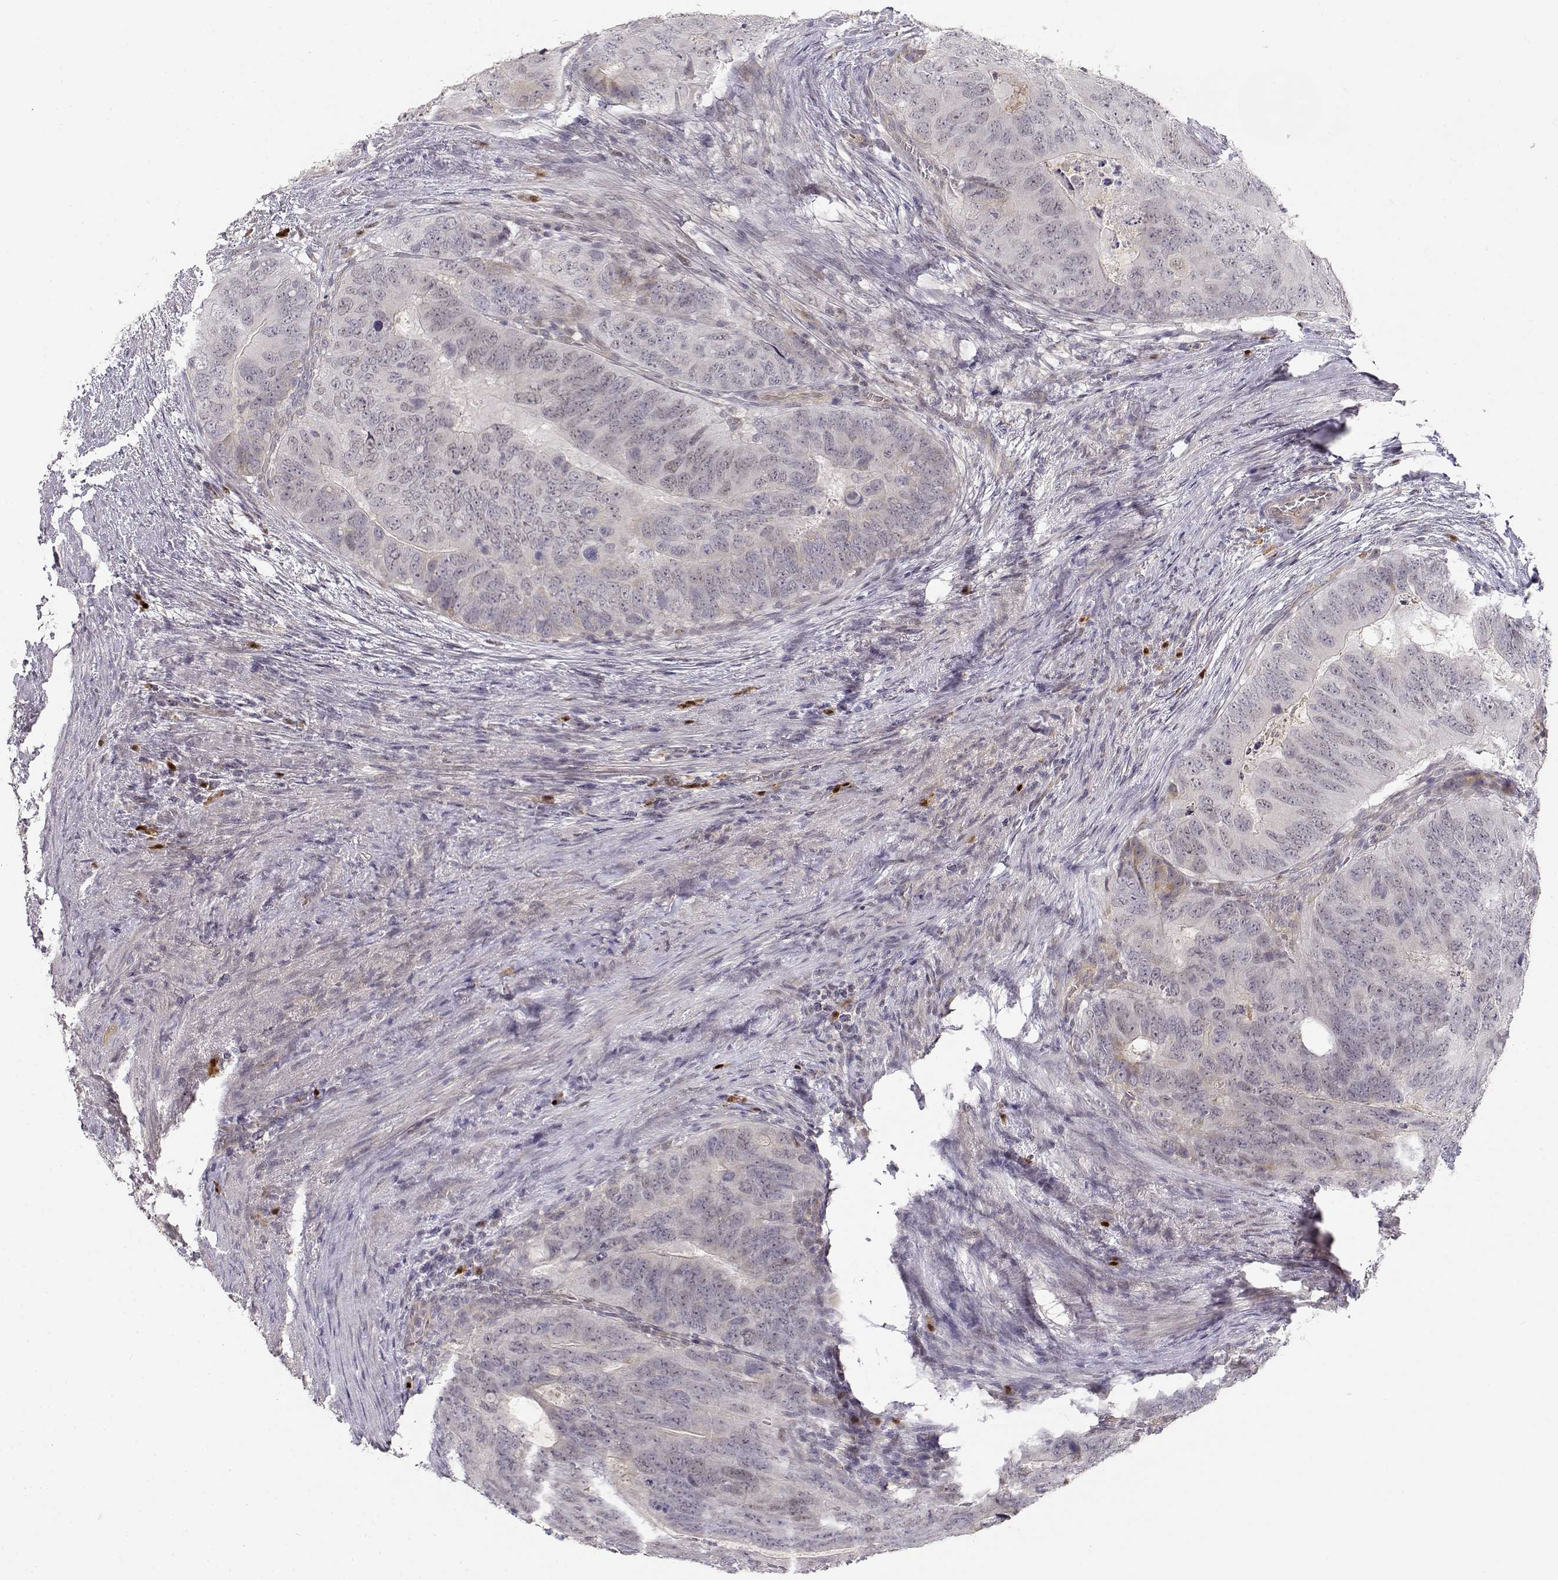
{"staining": {"intensity": "negative", "quantity": "none", "location": "none"}, "tissue": "colorectal cancer", "cell_type": "Tumor cells", "image_type": "cancer", "snomed": [{"axis": "morphology", "description": "Adenocarcinoma, NOS"}, {"axis": "topography", "description": "Colon"}], "caption": "Tumor cells show no significant positivity in colorectal adenocarcinoma.", "gene": "EAF2", "patient": {"sex": "male", "age": 79}}